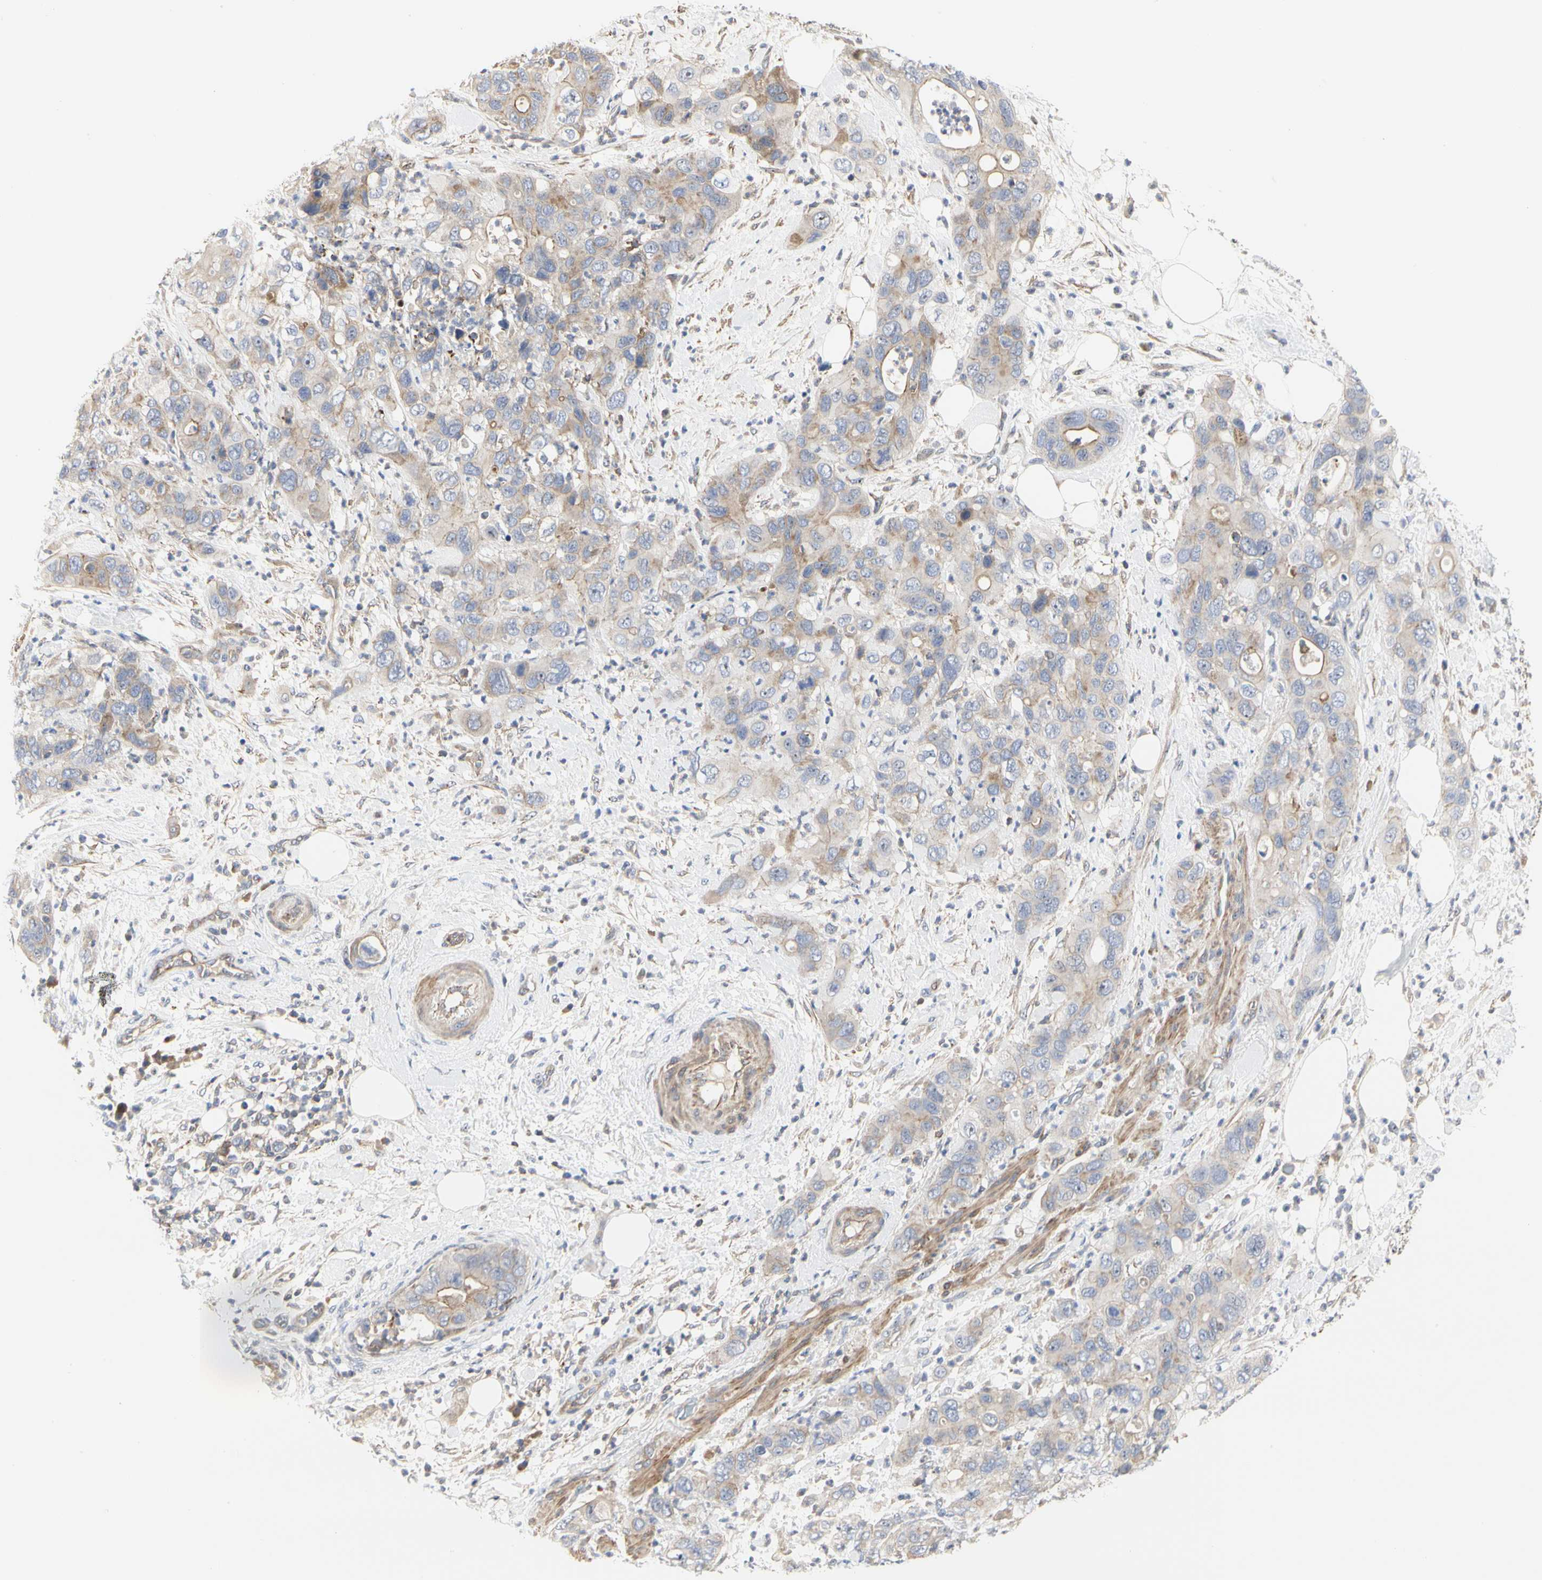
{"staining": {"intensity": "weak", "quantity": "25%-75%", "location": "cytoplasmic/membranous"}, "tissue": "pancreatic cancer", "cell_type": "Tumor cells", "image_type": "cancer", "snomed": [{"axis": "morphology", "description": "Adenocarcinoma, NOS"}, {"axis": "topography", "description": "Pancreas"}], "caption": "Pancreatic cancer tissue reveals weak cytoplasmic/membranous expression in about 25%-75% of tumor cells", "gene": "SHANK2", "patient": {"sex": "female", "age": 71}}